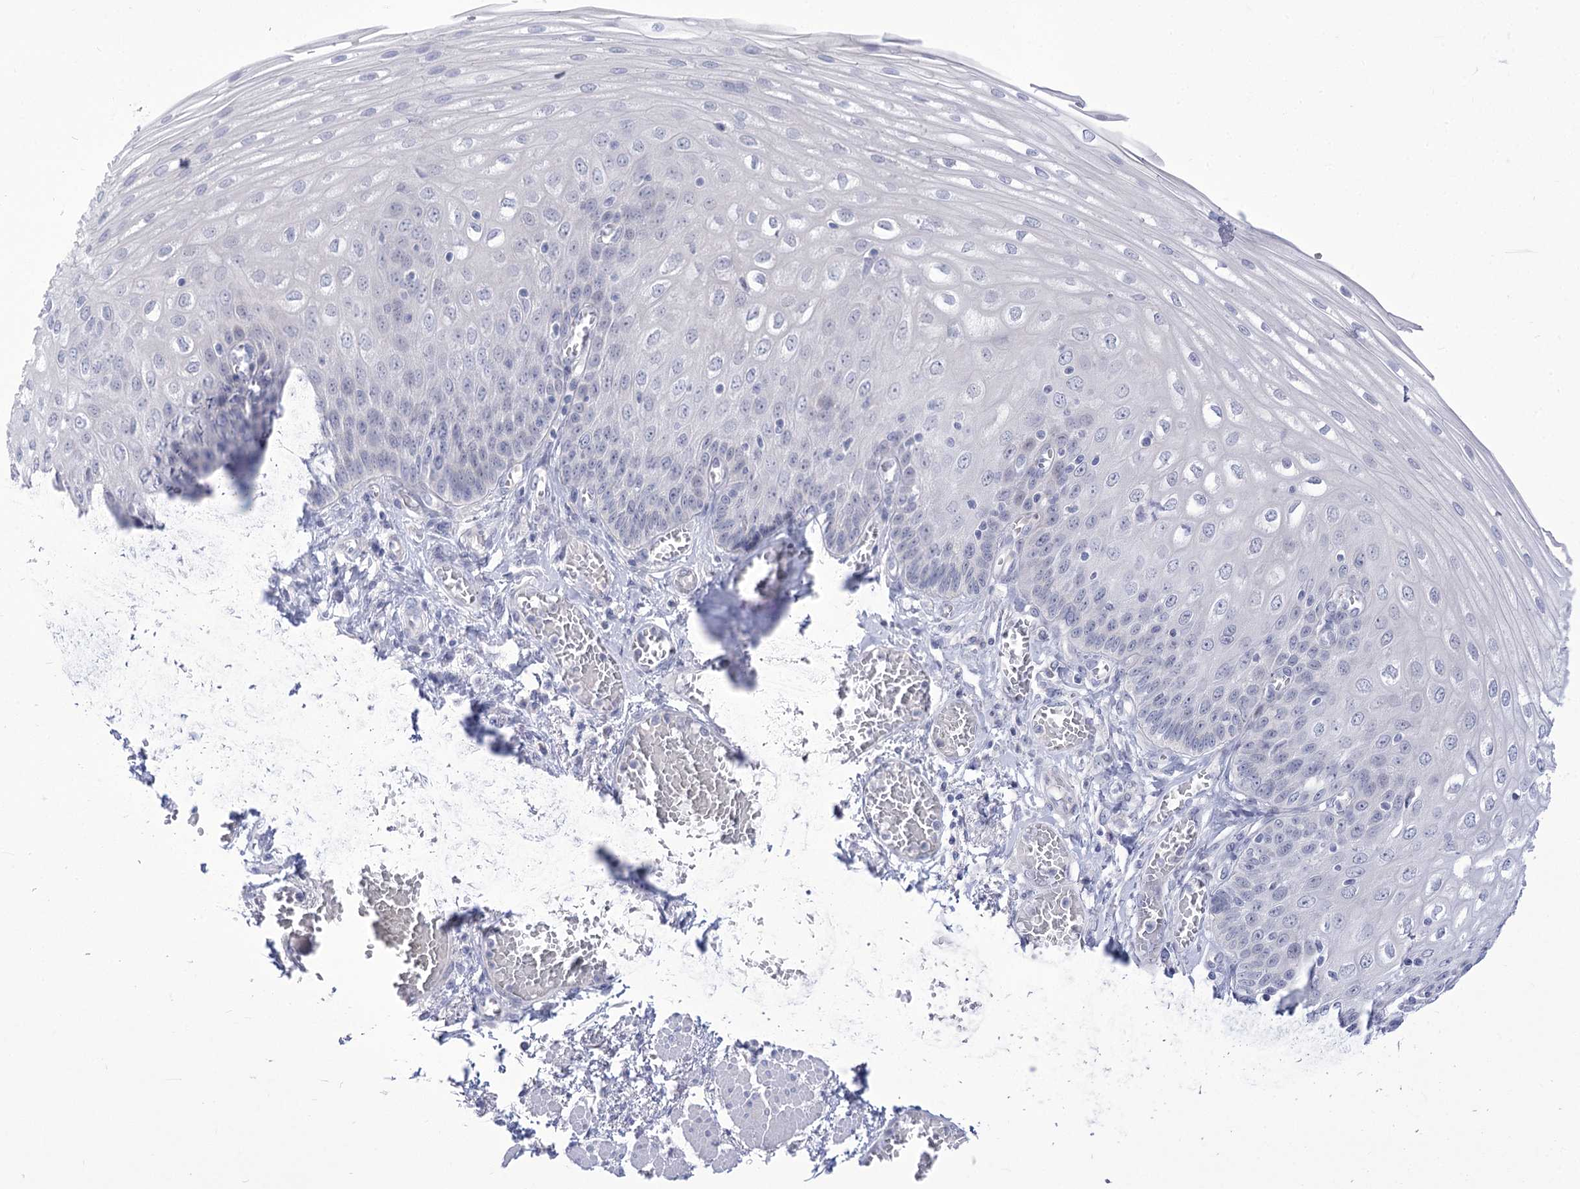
{"staining": {"intensity": "negative", "quantity": "none", "location": "none"}, "tissue": "esophagus", "cell_type": "Squamous epithelial cells", "image_type": "normal", "snomed": [{"axis": "morphology", "description": "Normal tissue, NOS"}, {"axis": "topography", "description": "Esophagus"}], "caption": "There is no significant positivity in squamous epithelial cells of esophagus. Nuclei are stained in blue.", "gene": "BEND7", "patient": {"sex": "male", "age": 81}}